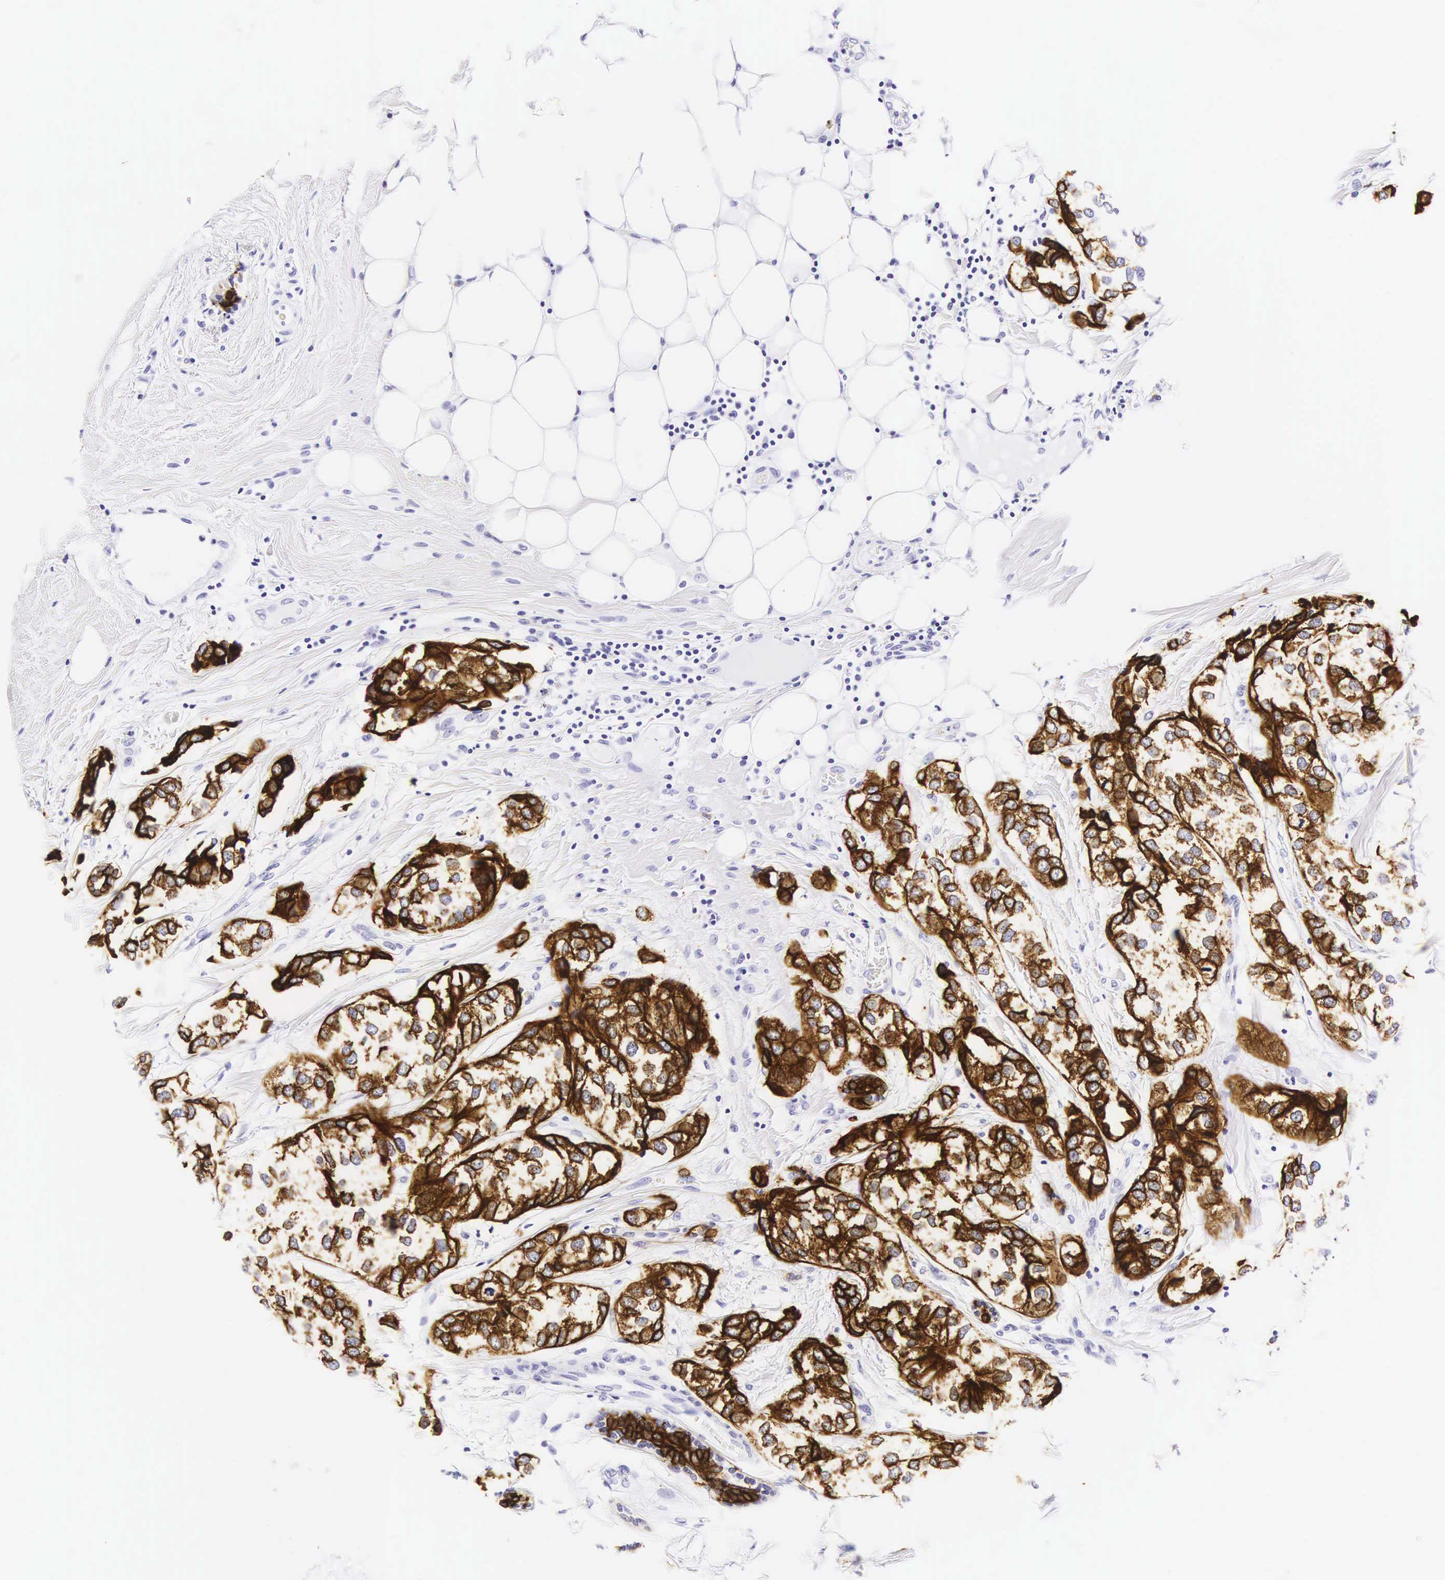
{"staining": {"intensity": "strong", "quantity": ">75%", "location": "cytoplasmic/membranous"}, "tissue": "breast cancer", "cell_type": "Tumor cells", "image_type": "cancer", "snomed": [{"axis": "morphology", "description": "Duct carcinoma"}, {"axis": "topography", "description": "Breast"}], "caption": "Intraductal carcinoma (breast) stained with DAB immunohistochemistry (IHC) demonstrates high levels of strong cytoplasmic/membranous expression in approximately >75% of tumor cells. (DAB IHC, brown staining for protein, blue staining for nuclei).", "gene": "KRT18", "patient": {"sex": "female", "age": 68}}